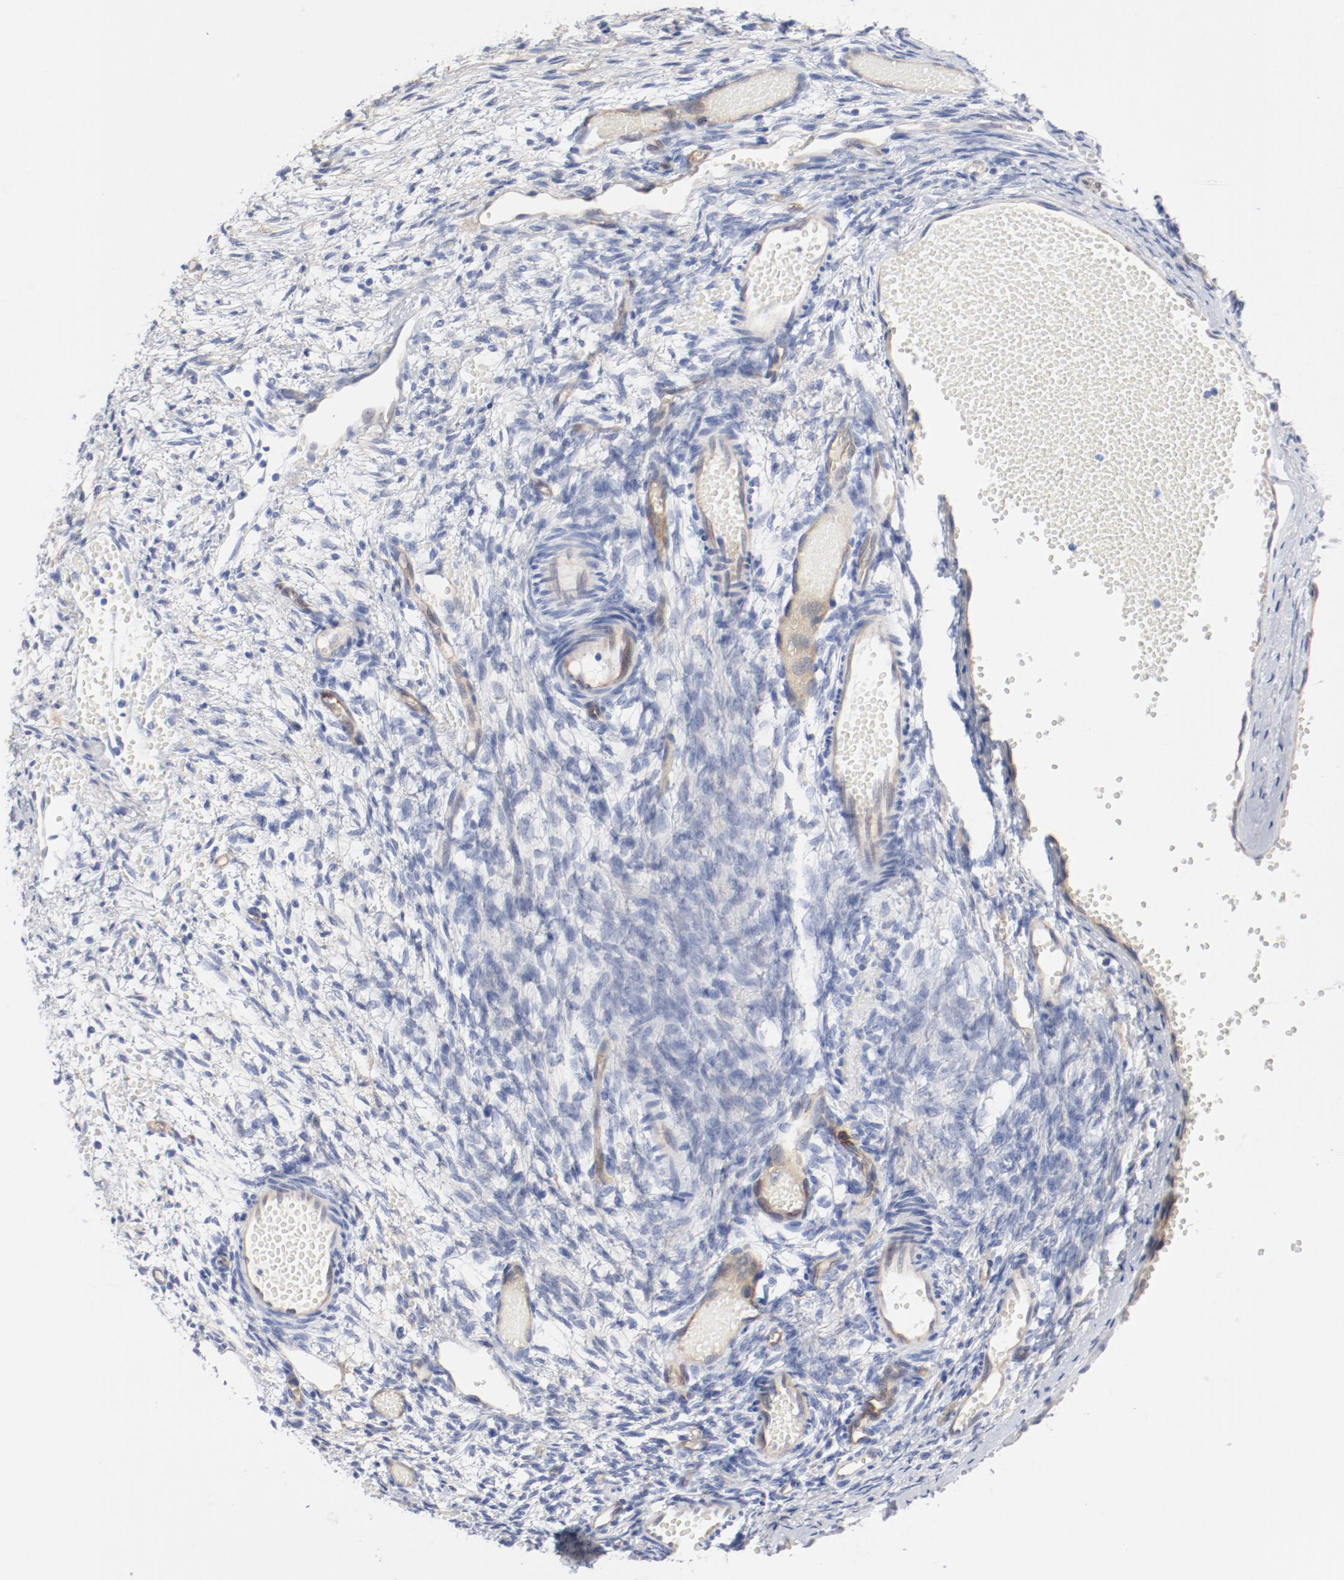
{"staining": {"intensity": "negative", "quantity": "none", "location": "none"}, "tissue": "ovary", "cell_type": "Ovarian stroma cells", "image_type": "normal", "snomed": [{"axis": "morphology", "description": "Normal tissue, NOS"}, {"axis": "topography", "description": "Ovary"}], "caption": "This image is of benign ovary stained with immunohistochemistry (IHC) to label a protein in brown with the nuclei are counter-stained blue. There is no expression in ovarian stroma cells.", "gene": "SHANK3", "patient": {"sex": "female", "age": 35}}